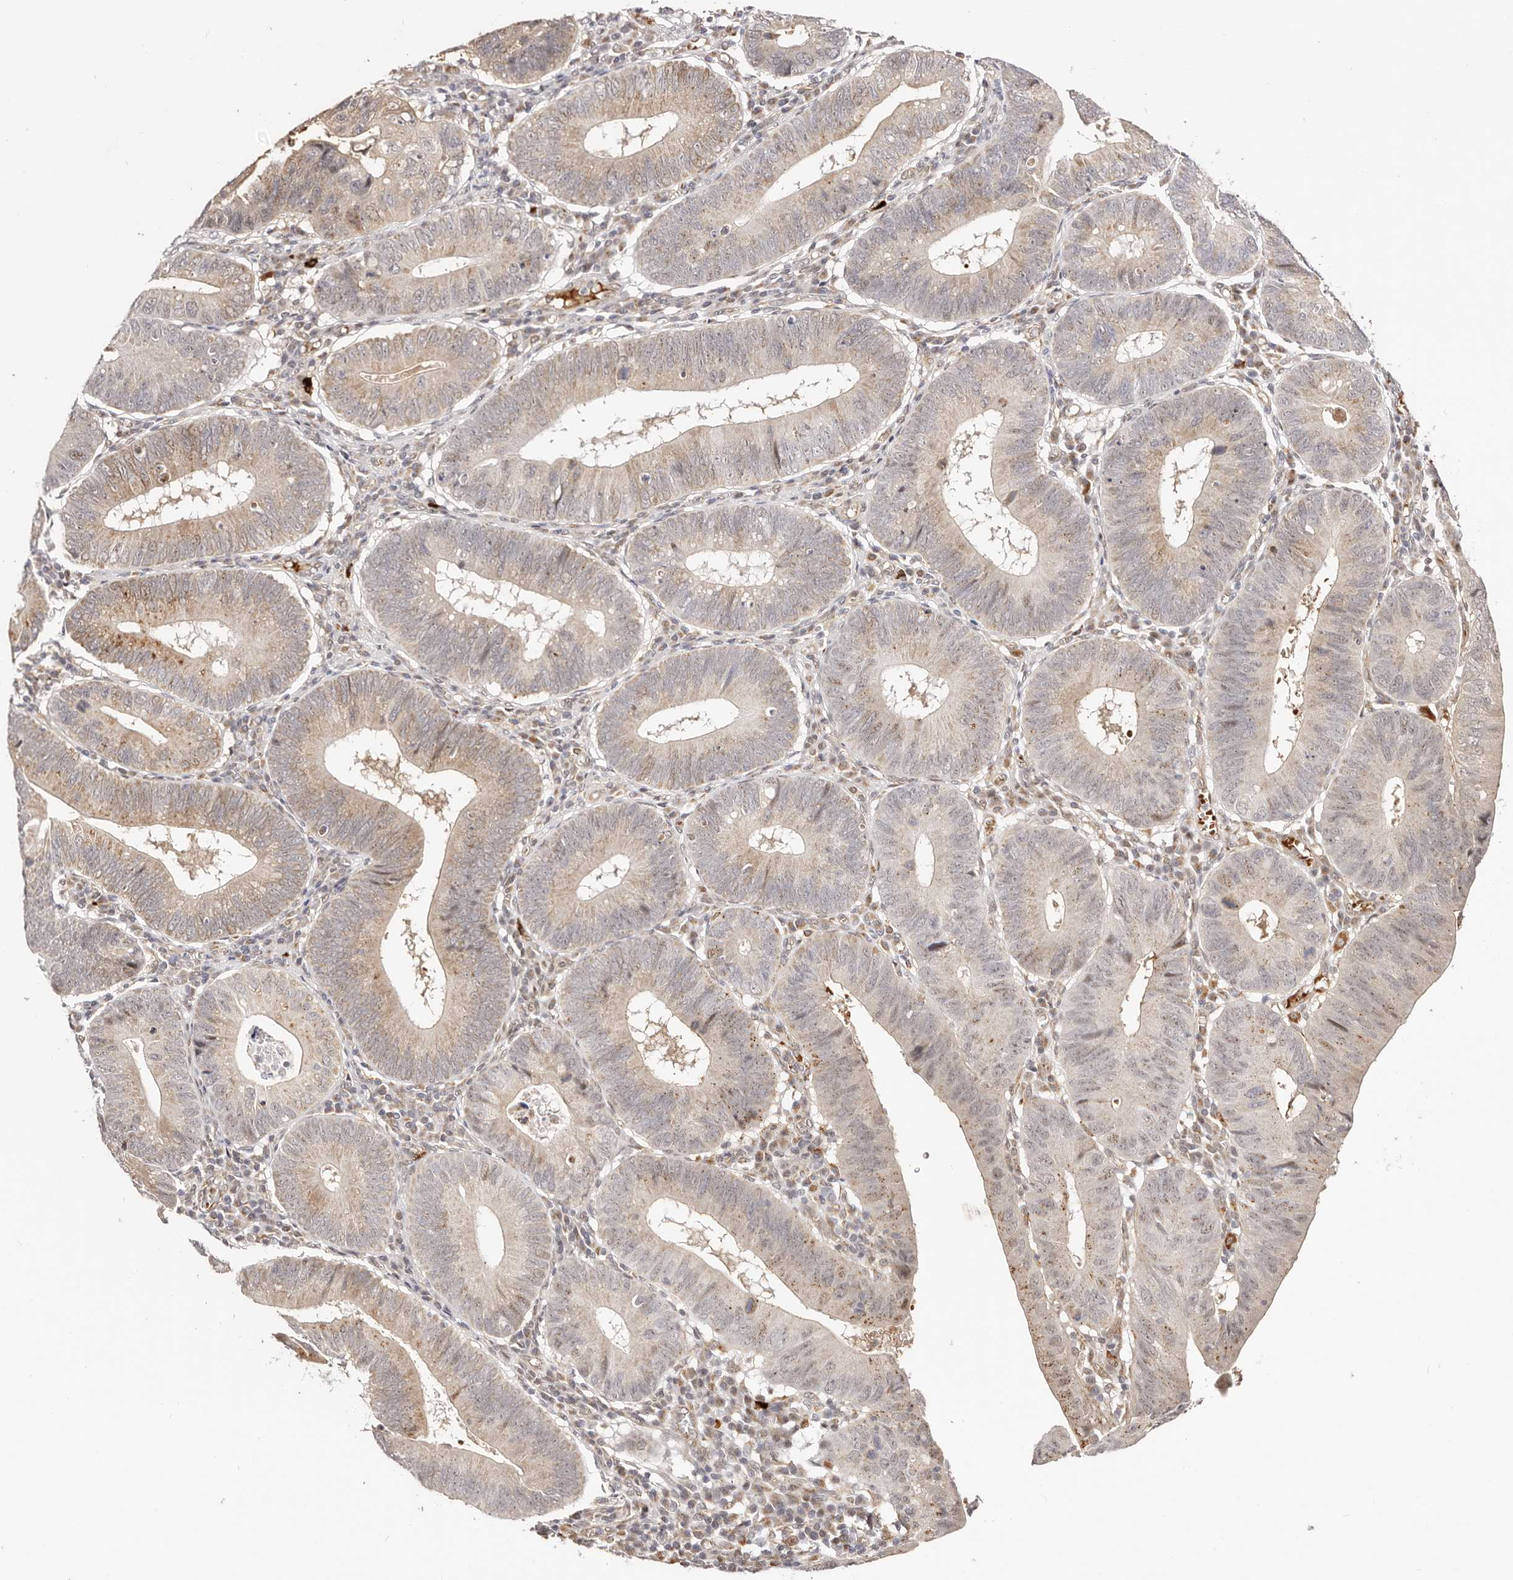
{"staining": {"intensity": "moderate", "quantity": "<25%", "location": "cytoplasmic/membranous"}, "tissue": "stomach cancer", "cell_type": "Tumor cells", "image_type": "cancer", "snomed": [{"axis": "morphology", "description": "Adenocarcinoma, NOS"}, {"axis": "topography", "description": "Stomach"}], "caption": "Immunohistochemistry (IHC) micrograph of adenocarcinoma (stomach) stained for a protein (brown), which shows low levels of moderate cytoplasmic/membranous staining in approximately <25% of tumor cells.", "gene": "WRN", "patient": {"sex": "male", "age": 59}}